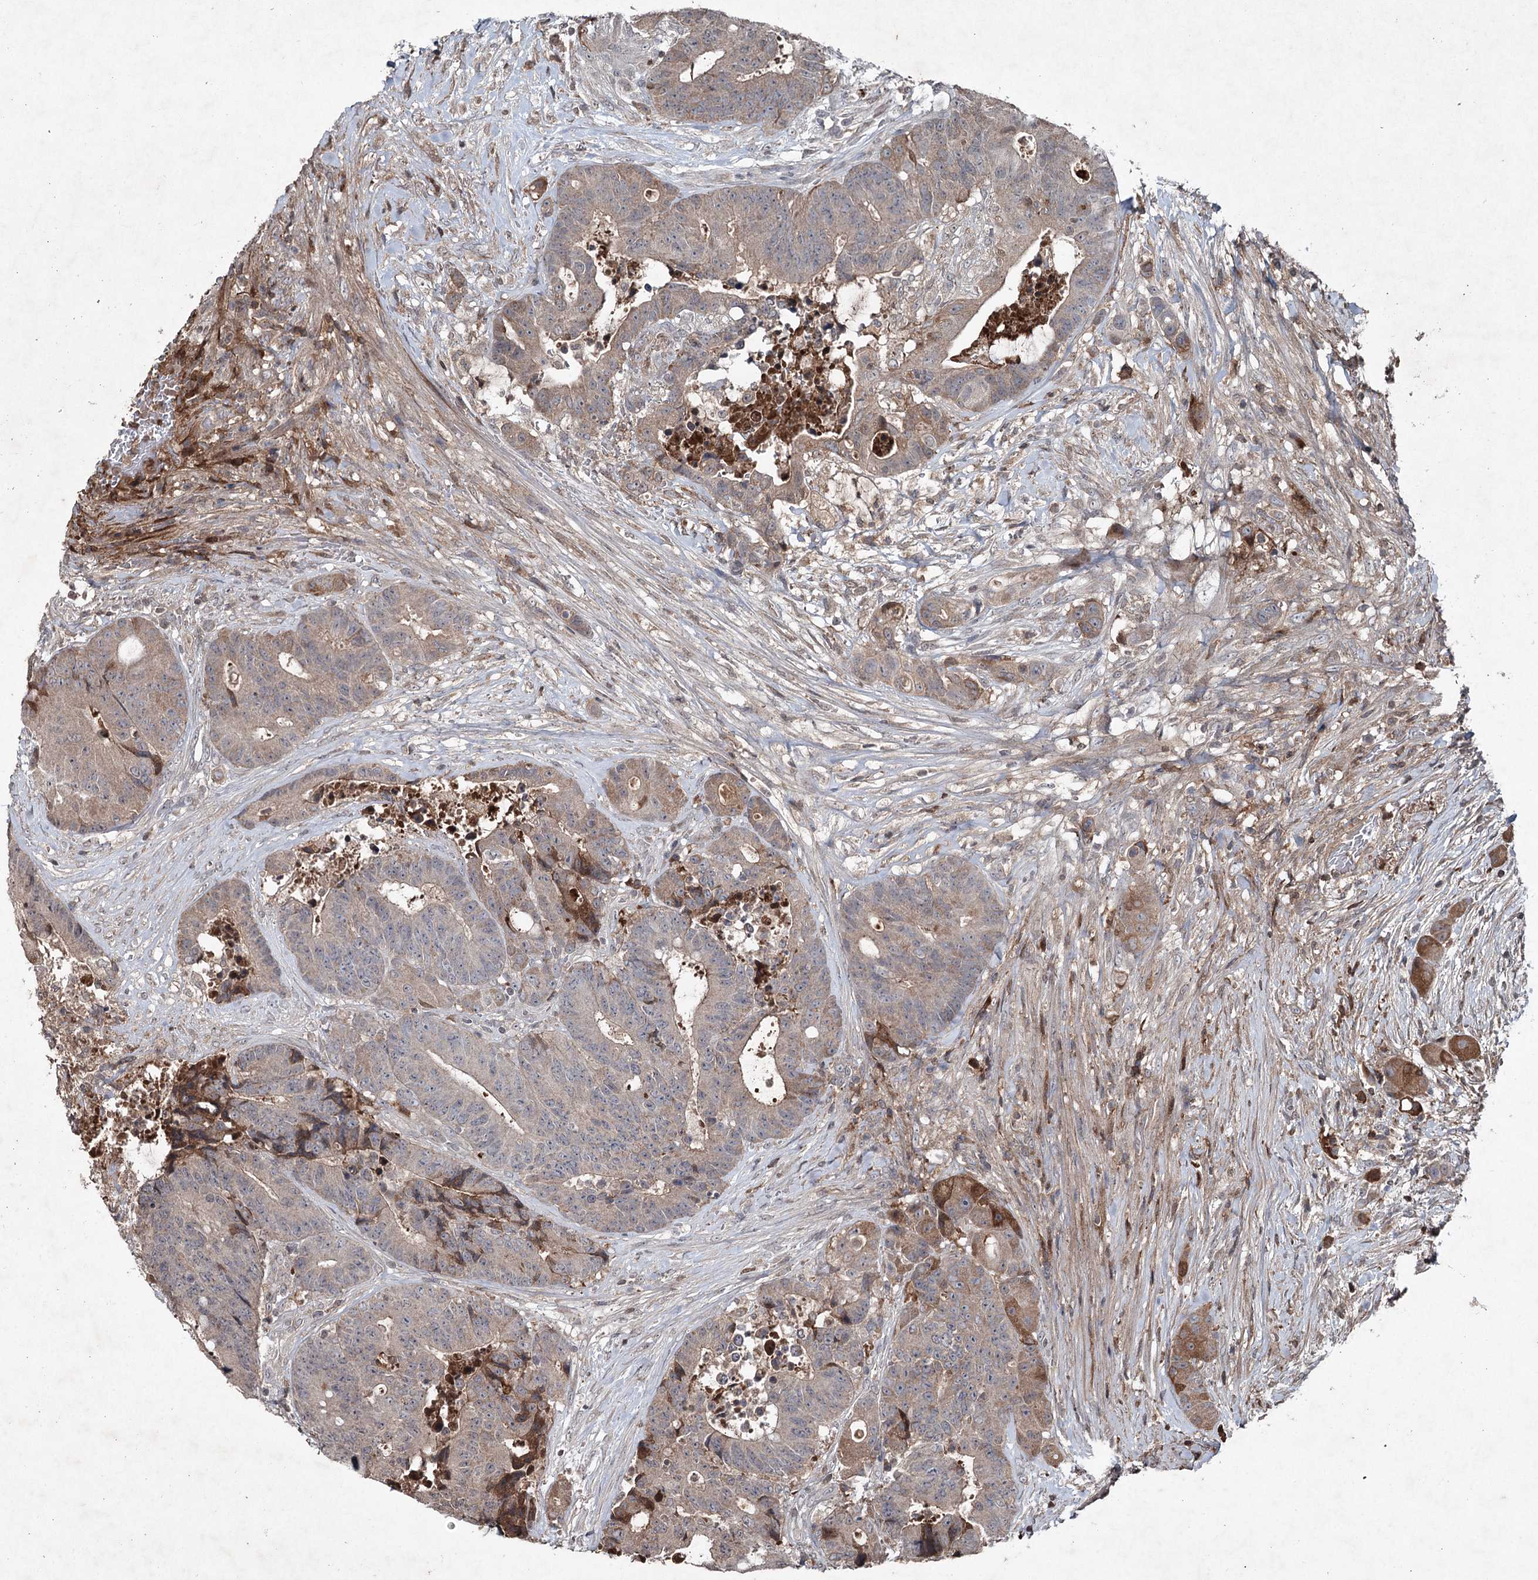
{"staining": {"intensity": "moderate", "quantity": "<25%", "location": "cytoplasmic/membranous"}, "tissue": "colorectal cancer", "cell_type": "Tumor cells", "image_type": "cancer", "snomed": [{"axis": "morphology", "description": "Adenocarcinoma, NOS"}, {"axis": "topography", "description": "Rectum"}], "caption": "High-power microscopy captured an immunohistochemistry (IHC) histopathology image of colorectal adenocarcinoma, revealing moderate cytoplasmic/membranous expression in about <25% of tumor cells. (DAB (3,3'-diaminobenzidine) IHC with brightfield microscopy, high magnification).", "gene": "PGLYRP2", "patient": {"sex": "male", "age": 69}}